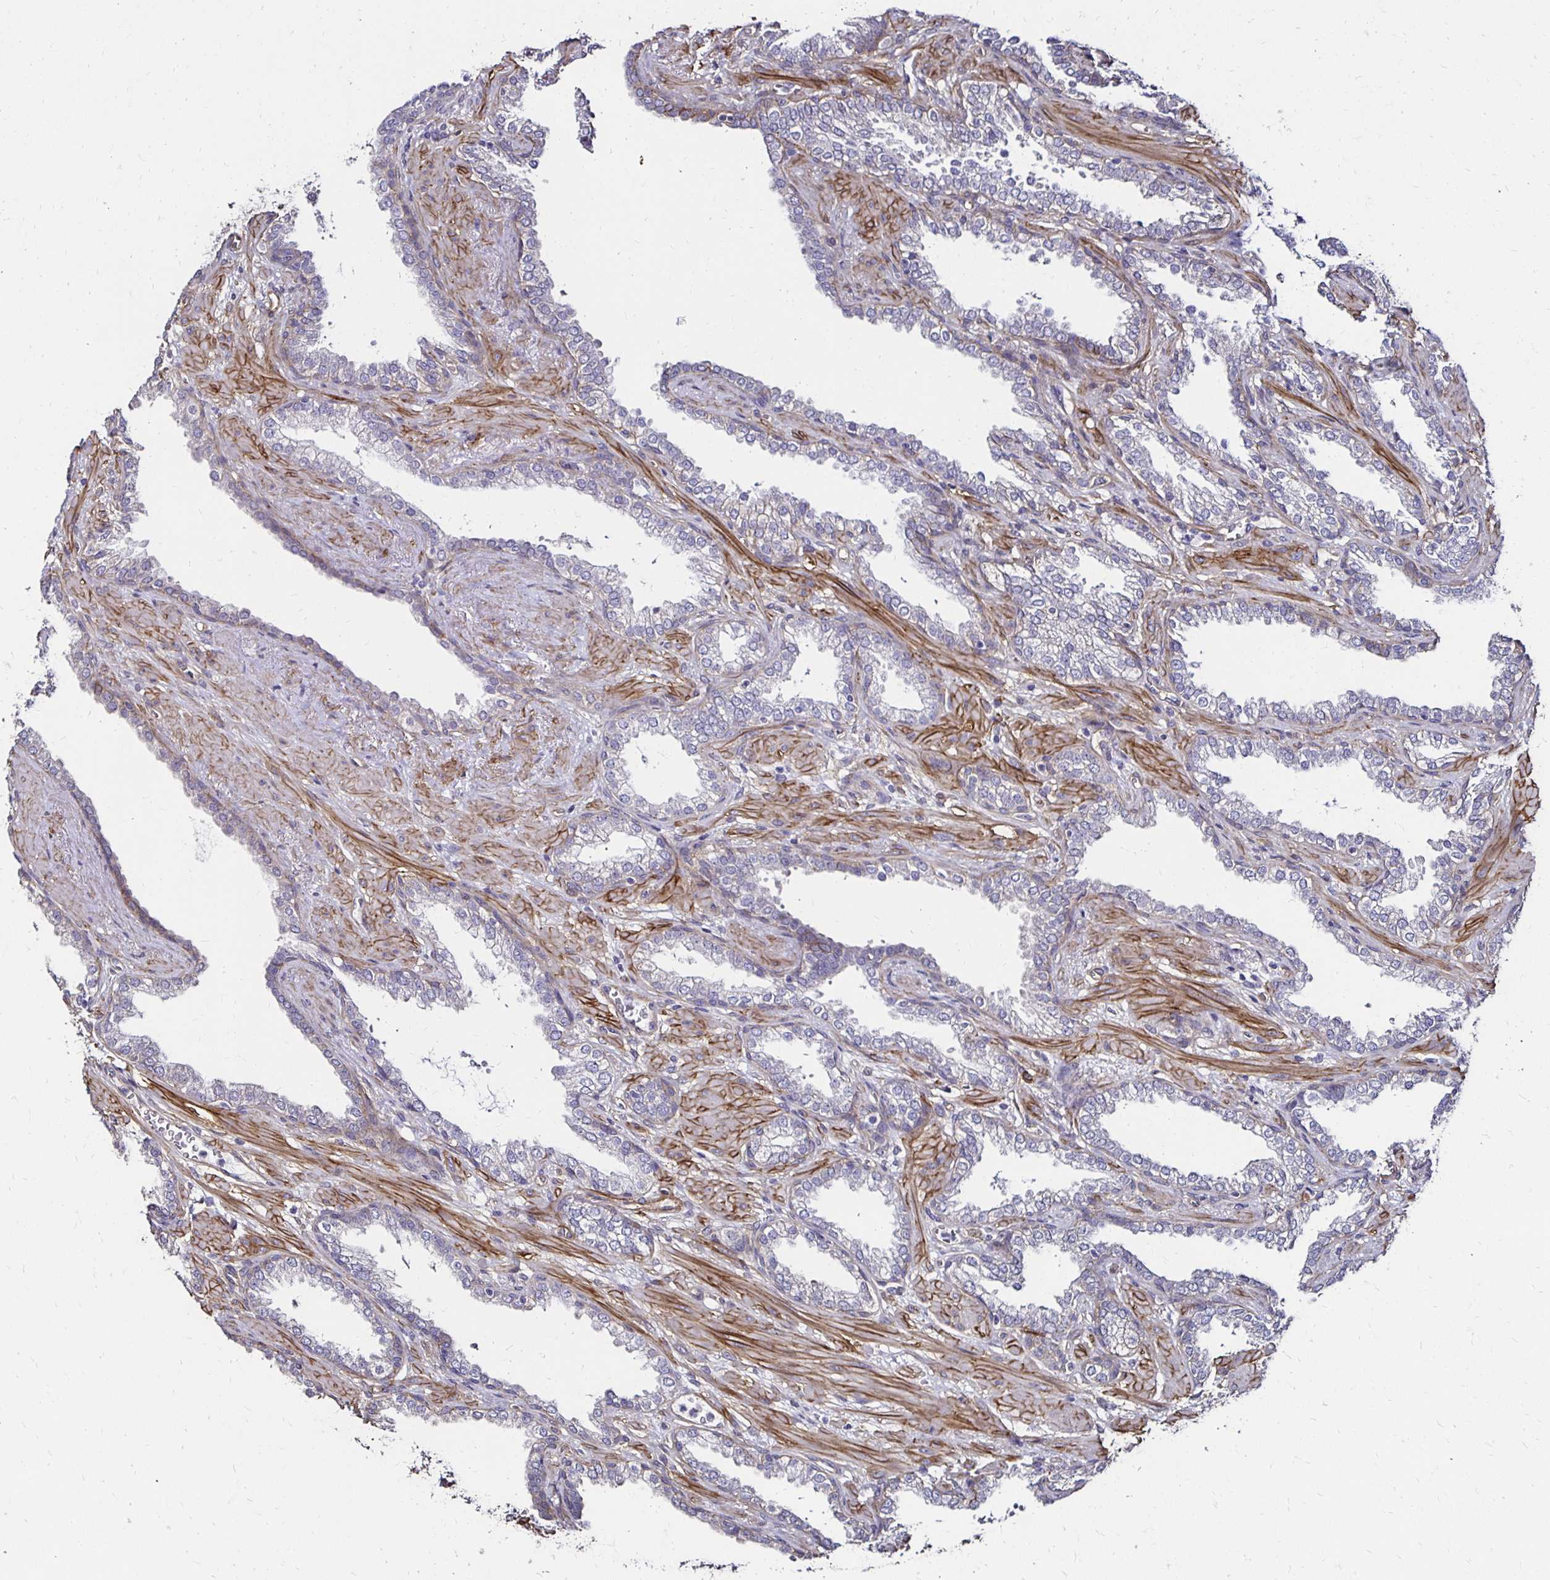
{"staining": {"intensity": "negative", "quantity": "none", "location": "none"}, "tissue": "prostate cancer", "cell_type": "Tumor cells", "image_type": "cancer", "snomed": [{"axis": "morphology", "description": "Adenocarcinoma, High grade"}, {"axis": "topography", "description": "Prostate"}], "caption": "Immunohistochemistry photomicrograph of human prostate cancer (adenocarcinoma (high-grade)) stained for a protein (brown), which exhibits no expression in tumor cells.", "gene": "ITGB1", "patient": {"sex": "male", "age": 60}}